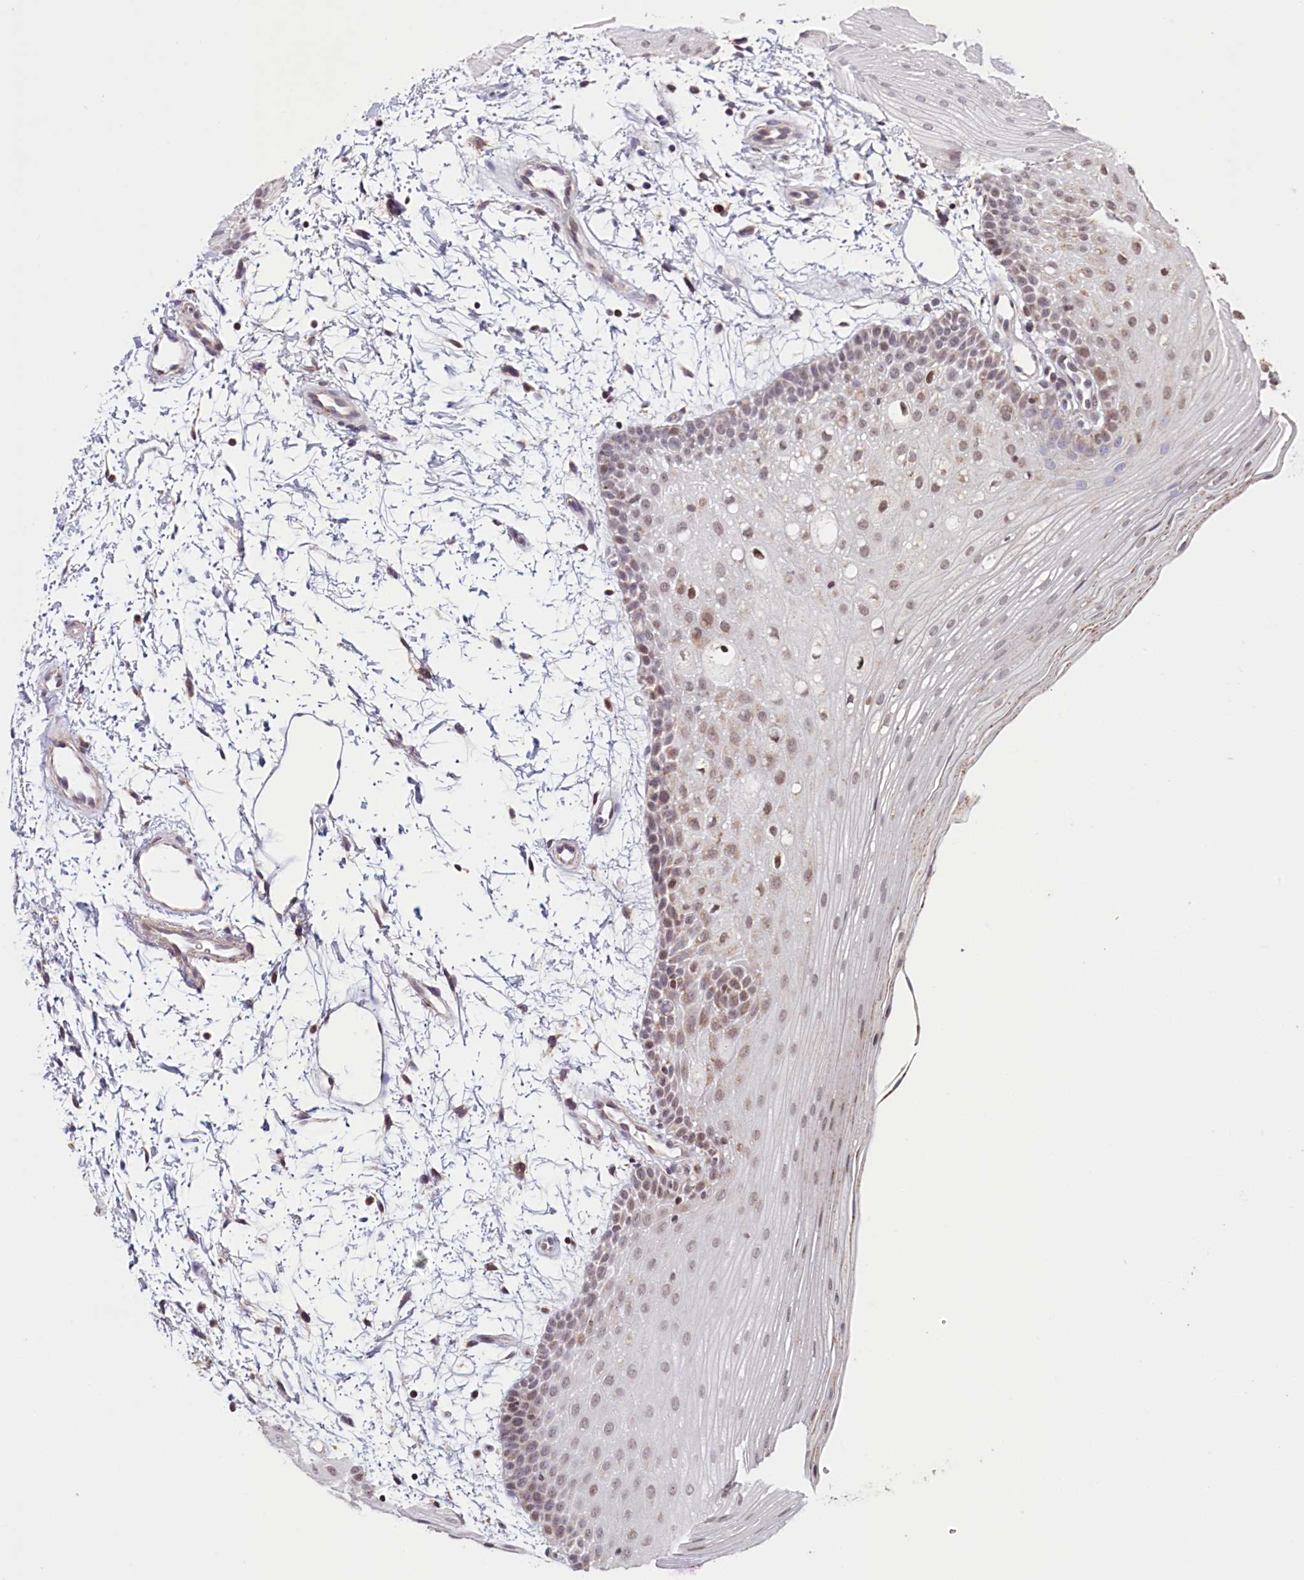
{"staining": {"intensity": "moderate", "quantity": "25%-75%", "location": "nuclear"}, "tissue": "oral mucosa", "cell_type": "Squamous epithelial cells", "image_type": "normal", "snomed": [{"axis": "morphology", "description": "Normal tissue, NOS"}, {"axis": "topography", "description": "Oral tissue"}], "caption": "Immunohistochemistry (IHC) (DAB) staining of normal oral mucosa exhibits moderate nuclear protein positivity in about 25%-75% of squamous epithelial cells.", "gene": "PDE6D", "patient": {"sex": "male", "age": 68}}